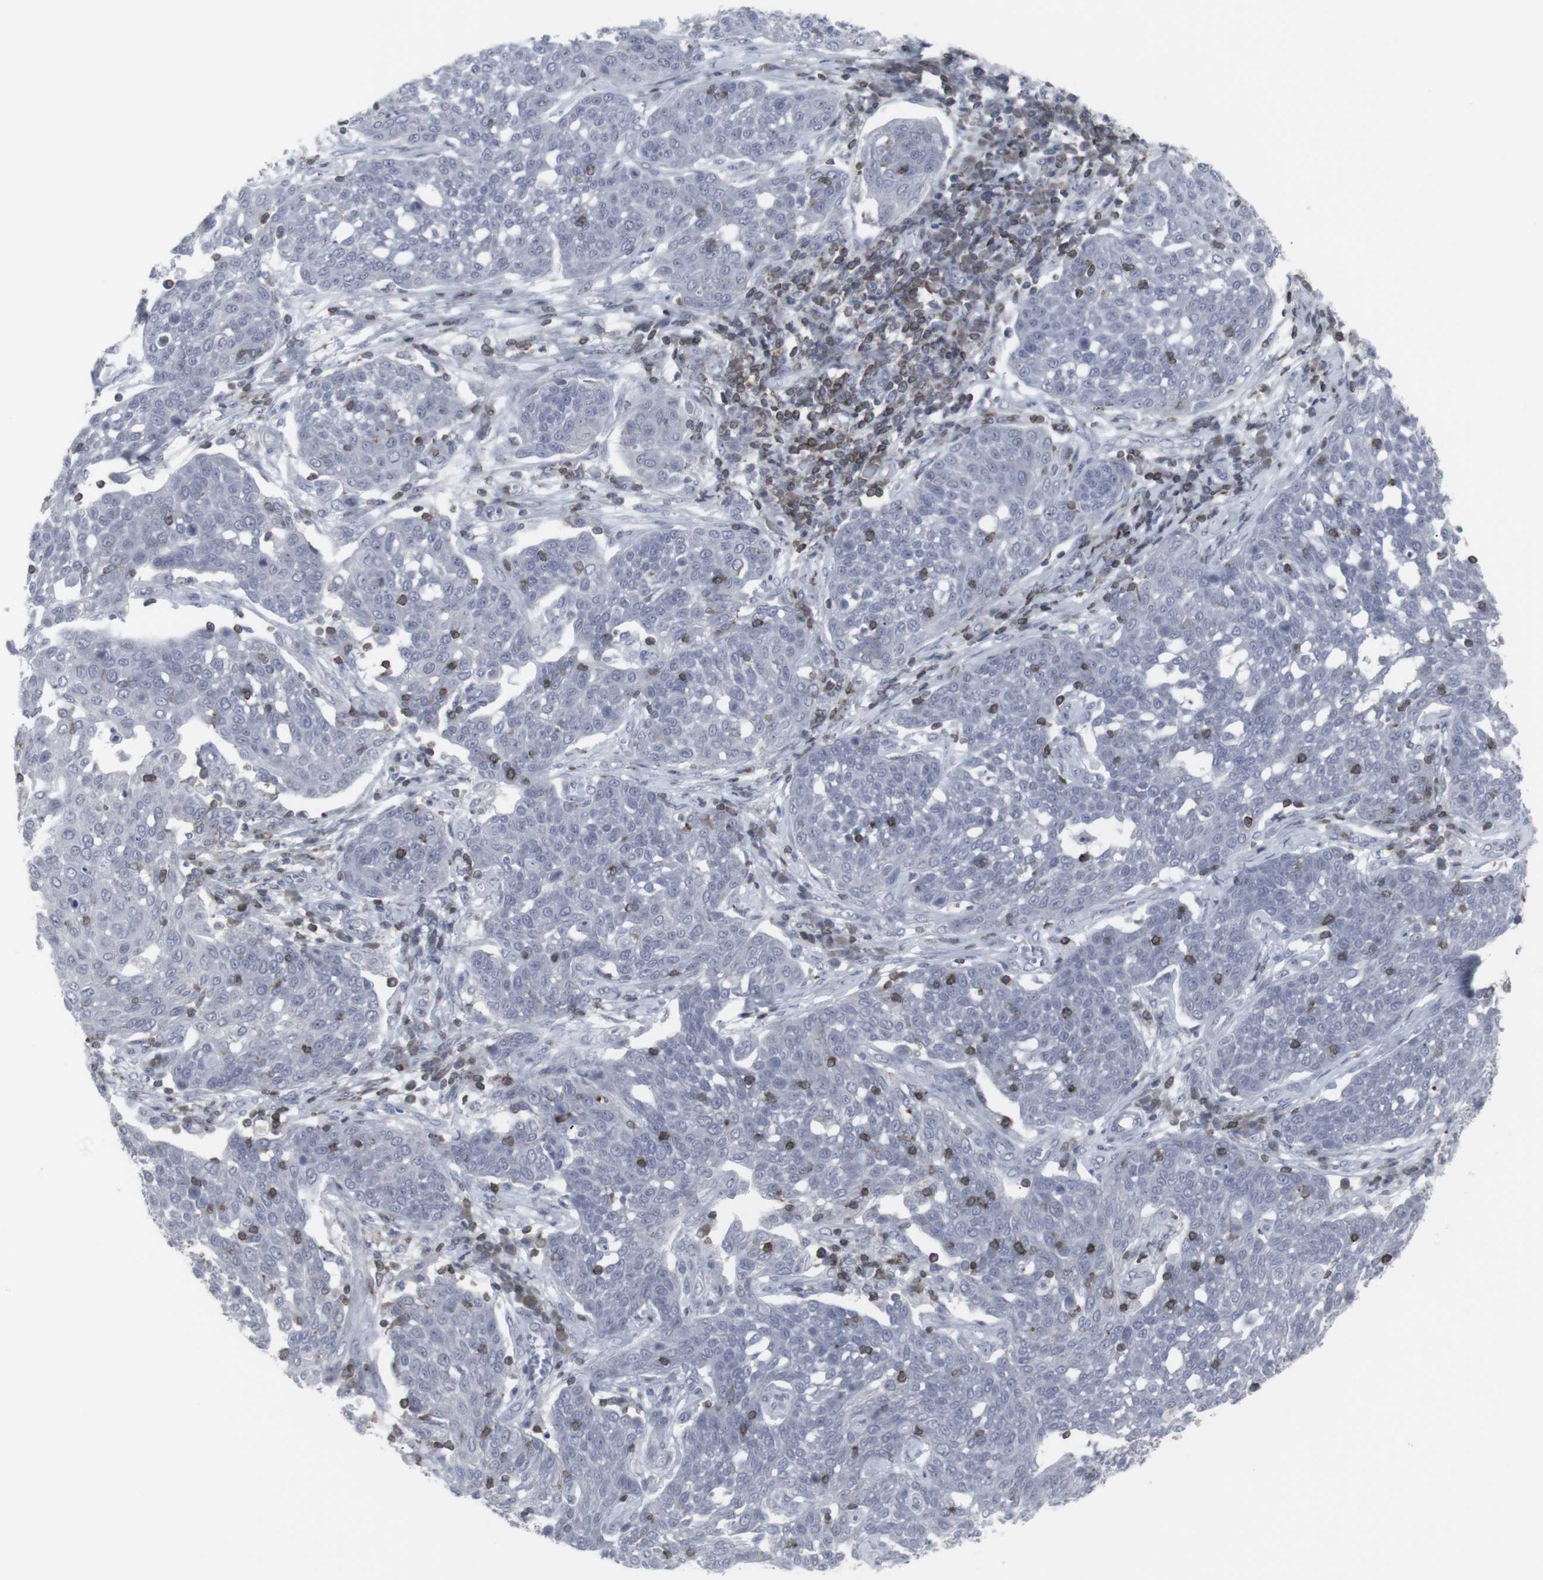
{"staining": {"intensity": "negative", "quantity": "none", "location": "none"}, "tissue": "cervical cancer", "cell_type": "Tumor cells", "image_type": "cancer", "snomed": [{"axis": "morphology", "description": "Squamous cell carcinoma, NOS"}, {"axis": "topography", "description": "Cervix"}], "caption": "Immunohistochemical staining of squamous cell carcinoma (cervical) displays no significant expression in tumor cells.", "gene": "APOBEC2", "patient": {"sex": "female", "age": 34}}